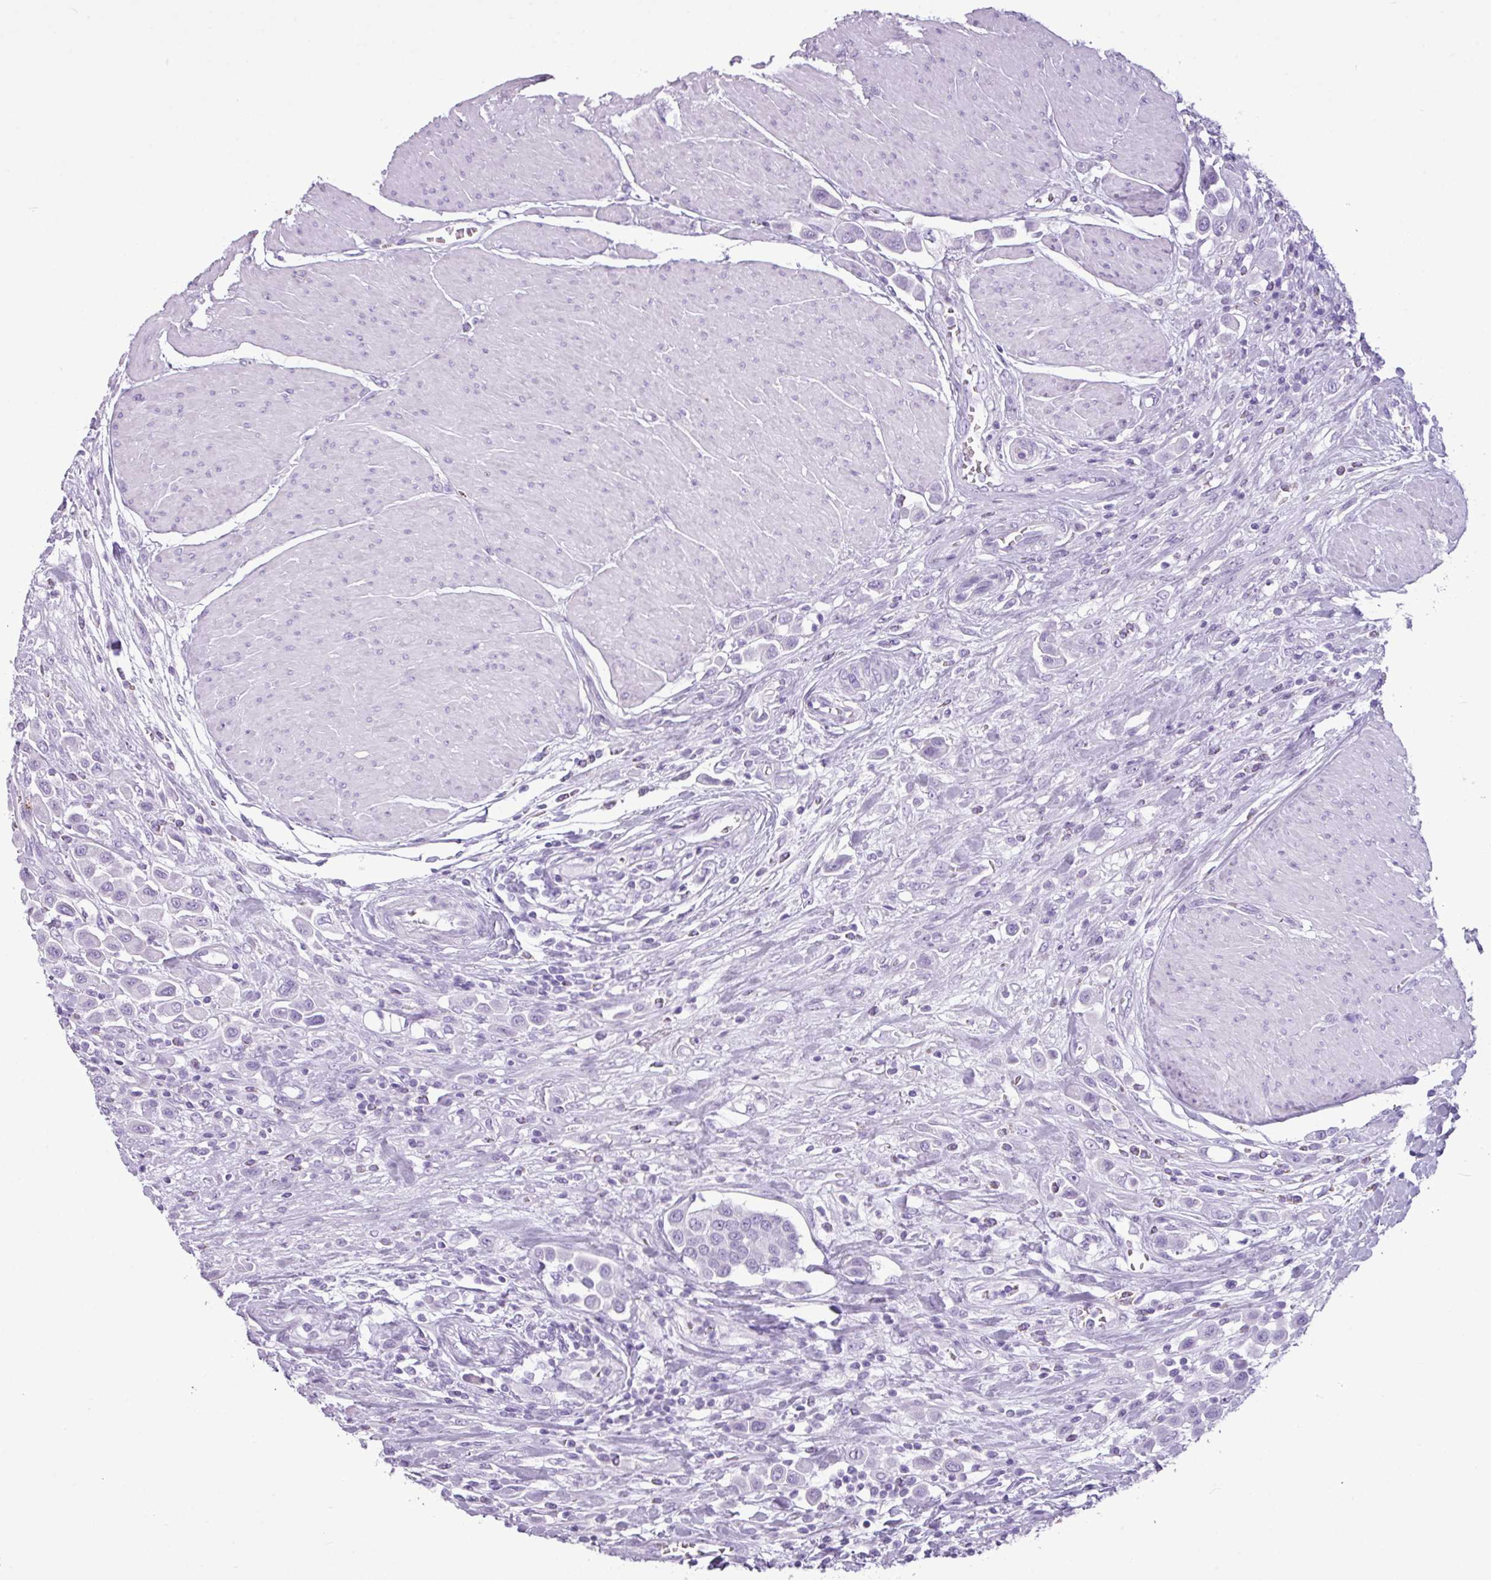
{"staining": {"intensity": "negative", "quantity": "none", "location": "none"}, "tissue": "urothelial cancer", "cell_type": "Tumor cells", "image_type": "cancer", "snomed": [{"axis": "morphology", "description": "Urothelial carcinoma, High grade"}, {"axis": "topography", "description": "Urinary bladder"}], "caption": "Tumor cells show no significant staining in urothelial cancer.", "gene": "AMY1B", "patient": {"sex": "male", "age": 50}}